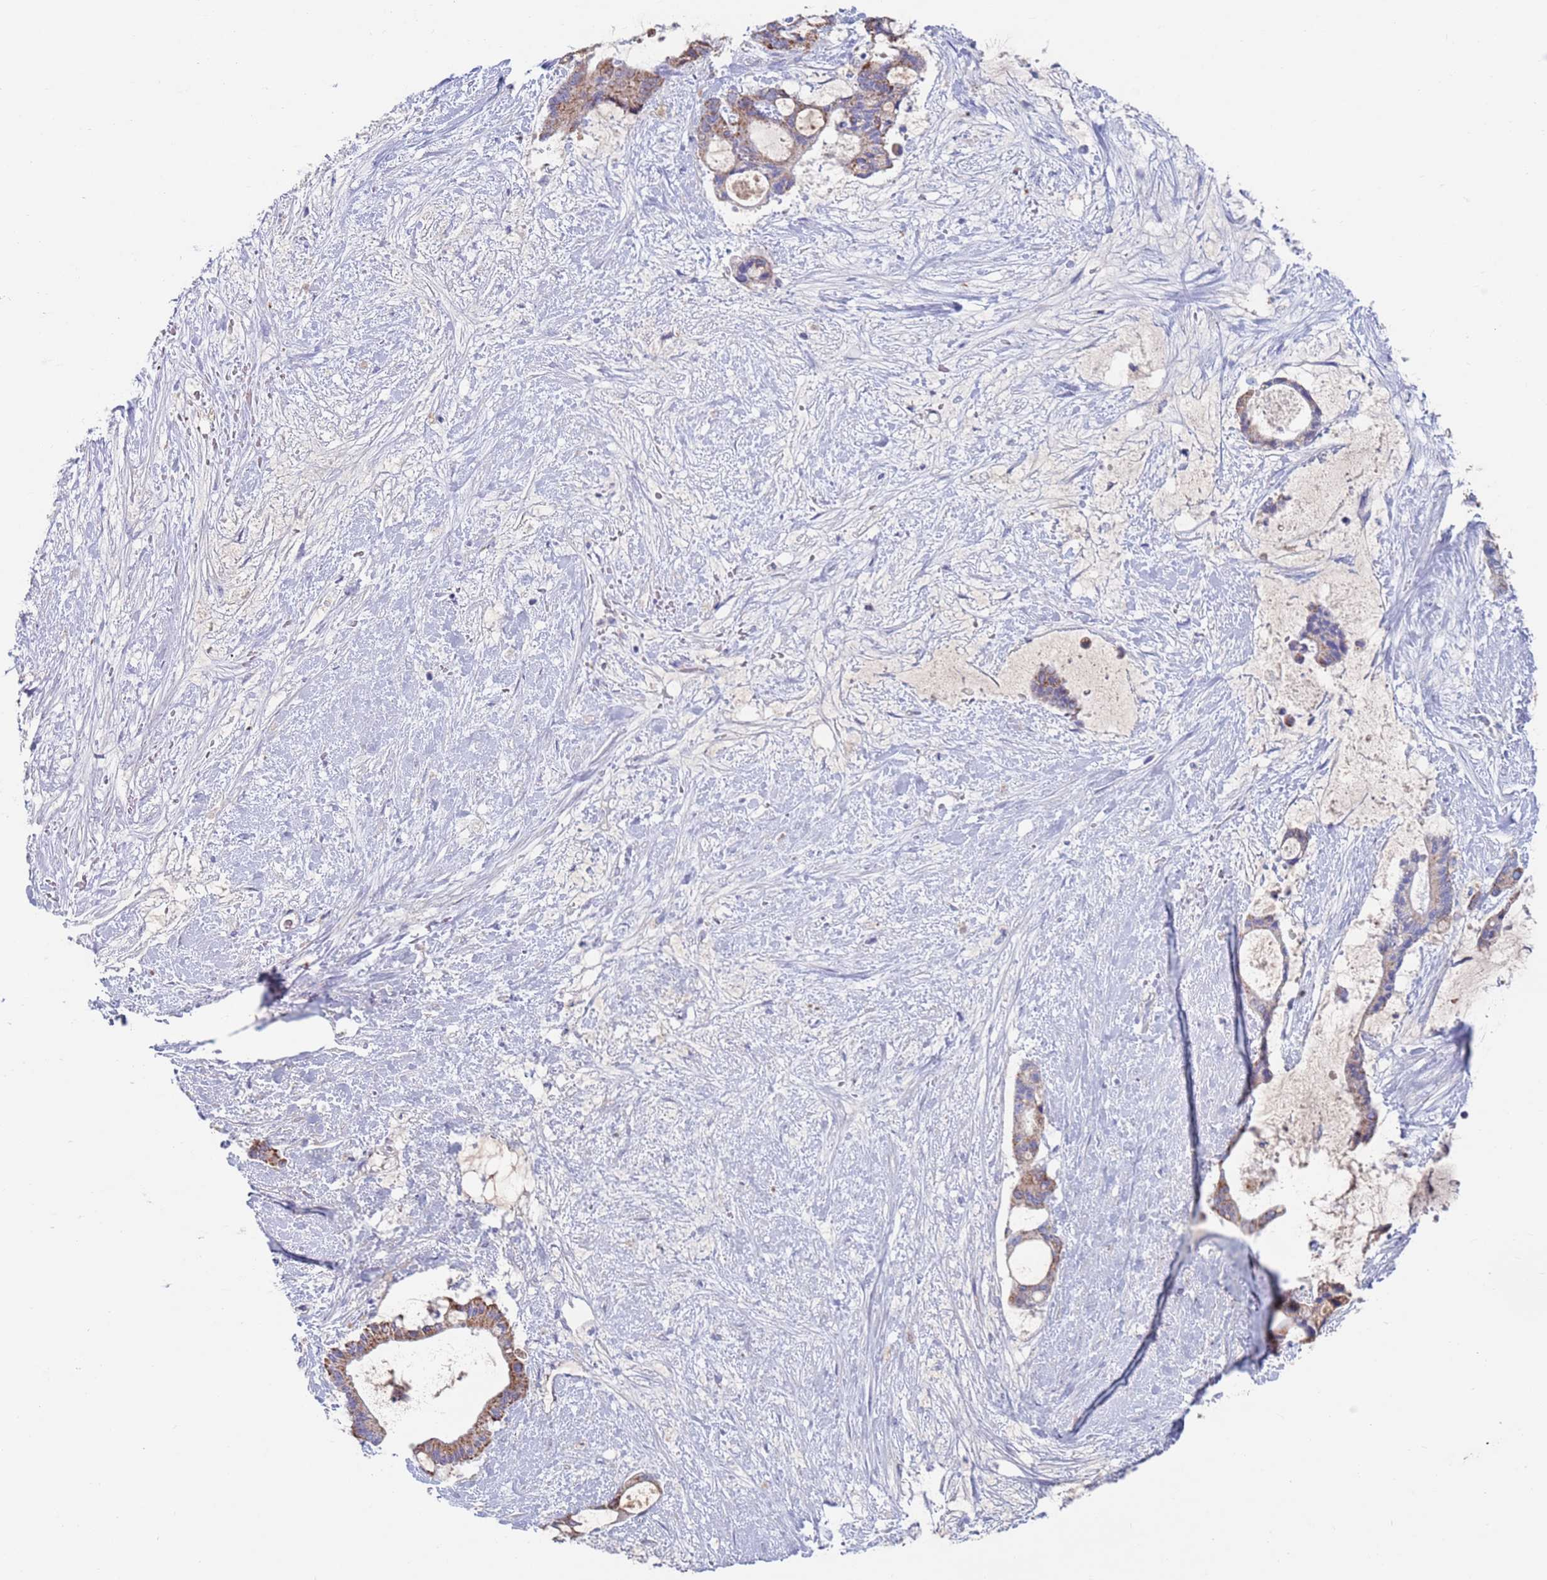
{"staining": {"intensity": "strong", "quantity": "25%-75%", "location": "cytoplasmic/membranous"}, "tissue": "liver cancer", "cell_type": "Tumor cells", "image_type": "cancer", "snomed": [{"axis": "morphology", "description": "Normal tissue, NOS"}, {"axis": "morphology", "description": "Cholangiocarcinoma"}, {"axis": "topography", "description": "Liver"}, {"axis": "topography", "description": "Peripheral nerve tissue"}], "caption": "A high-resolution micrograph shows immunohistochemistry staining of liver cancer, which shows strong cytoplasmic/membranous positivity in approximately 25%-75% of tumor cells.", "gene": "MRPL22", "patient": {"sex": "female", "age": 73}}